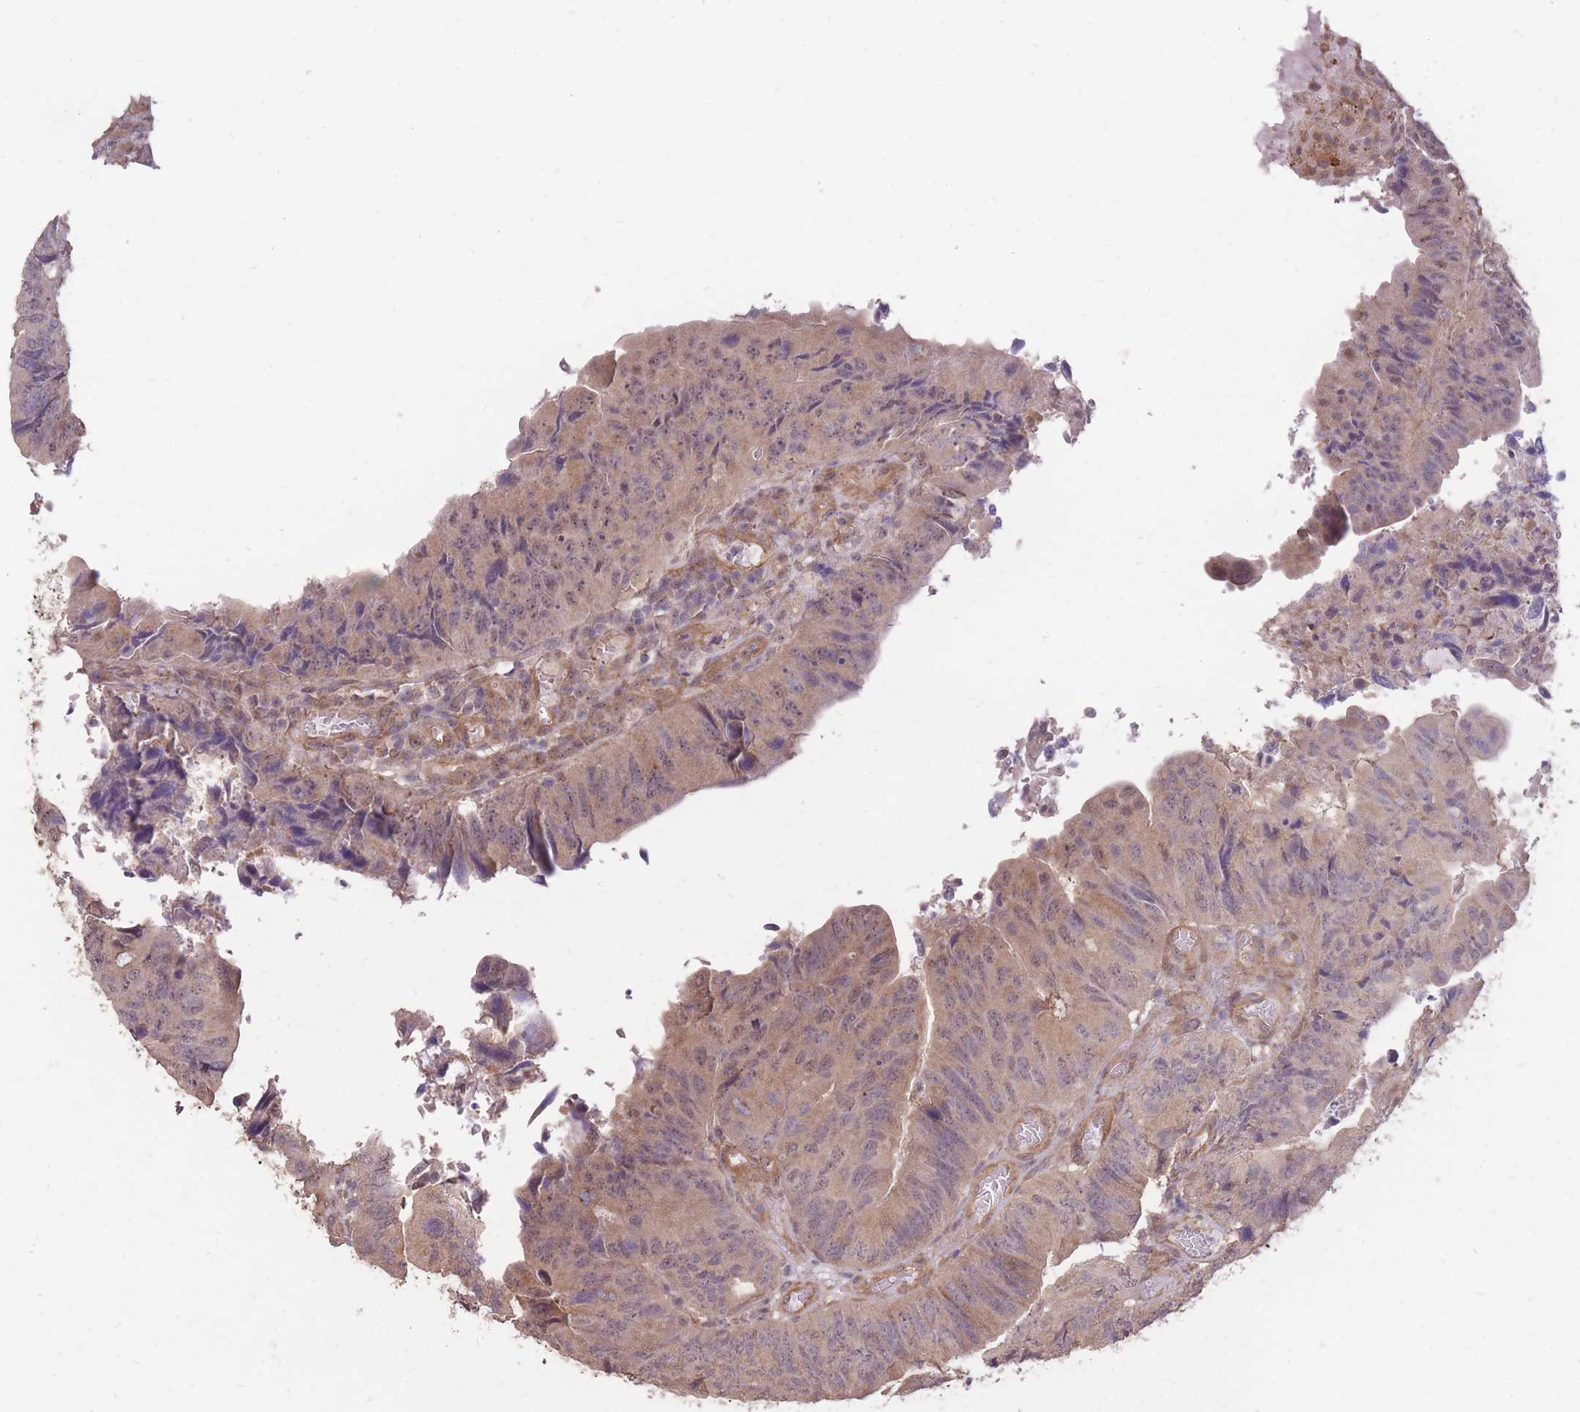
{"staining": {"intensity": "weak", "quantity": ">75%", "location": "cytoplasmic/membranous"}, "tissue": "colorectal cancer", "cell_type": "Tumor cells", "image_type": "cancer", "snomed": [{"axis": "morphology", "description": "Adenocarcinoma, NOS"}, {"axis": "topography", "description": "Colon"}], "caption": "Adenocarcinoma (colorectal) stained for a protein (brown) demonstrates weak cytoplasmic/membranous positive expression in about >75% of tumor cells.", "gene": "DYNC1LI2", "patient": {"sex": "female", "age": 67}}